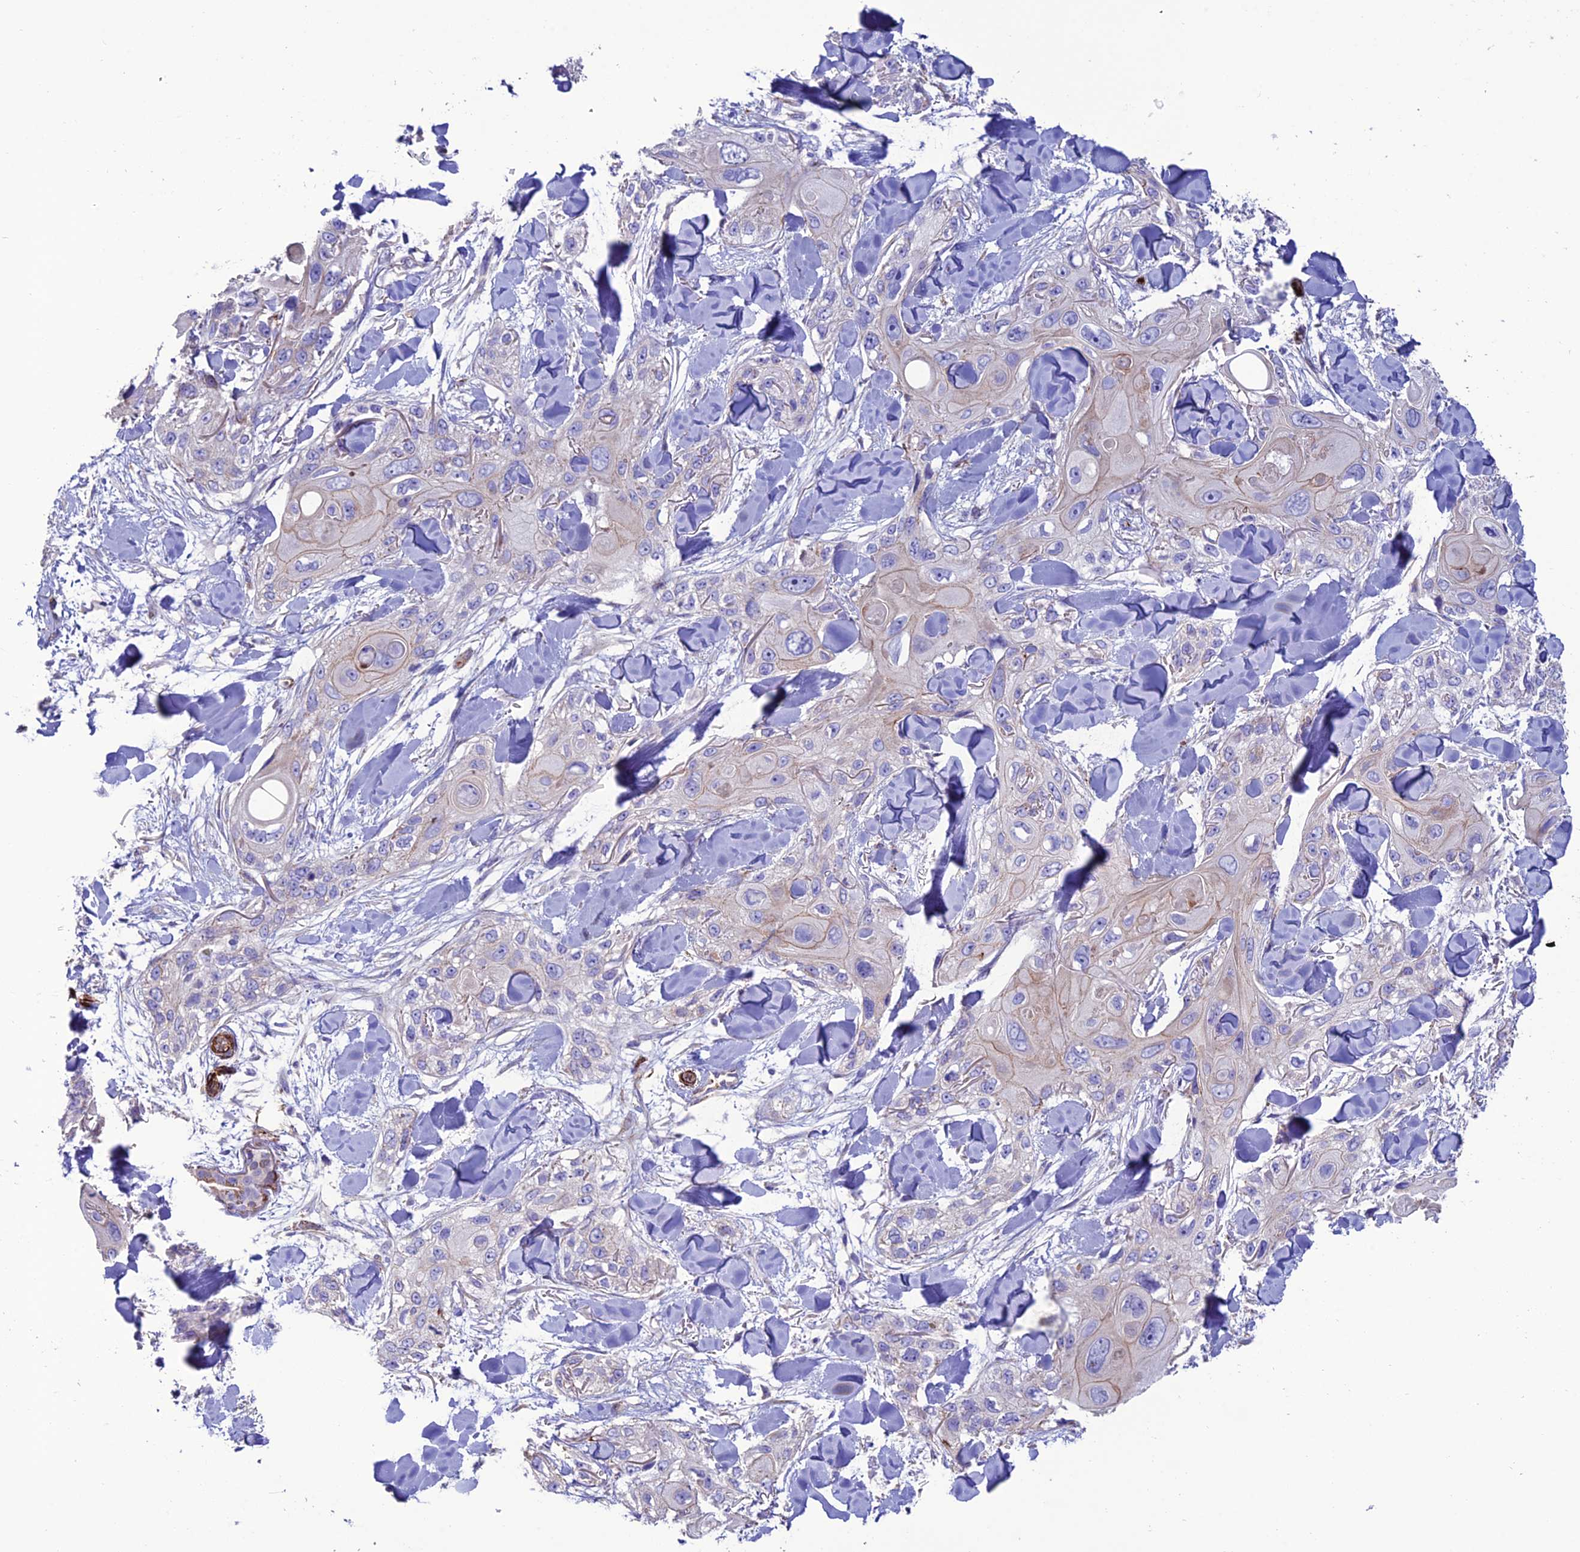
{"staining": {"intensity": "weak", "quantity": "<25%", "location": "cytoplasmic/membranous"}, "tissue": "skin cancer", "cell_type": "Tumor cells", "image_type": "cancer", "snomed": [{"axis": "morphology", "description": "Normal tissue, NOS"}, {"axis": "morphology", "description": "Squamous cell carcinoma, NOS"}, {"axis": "topography", "description": "Skin"}], "caption": "Tumor cells show no significant protein expression in skin cancer.", "gene": "REX1BD", "patient": {"sex": "male", "age": 72}}